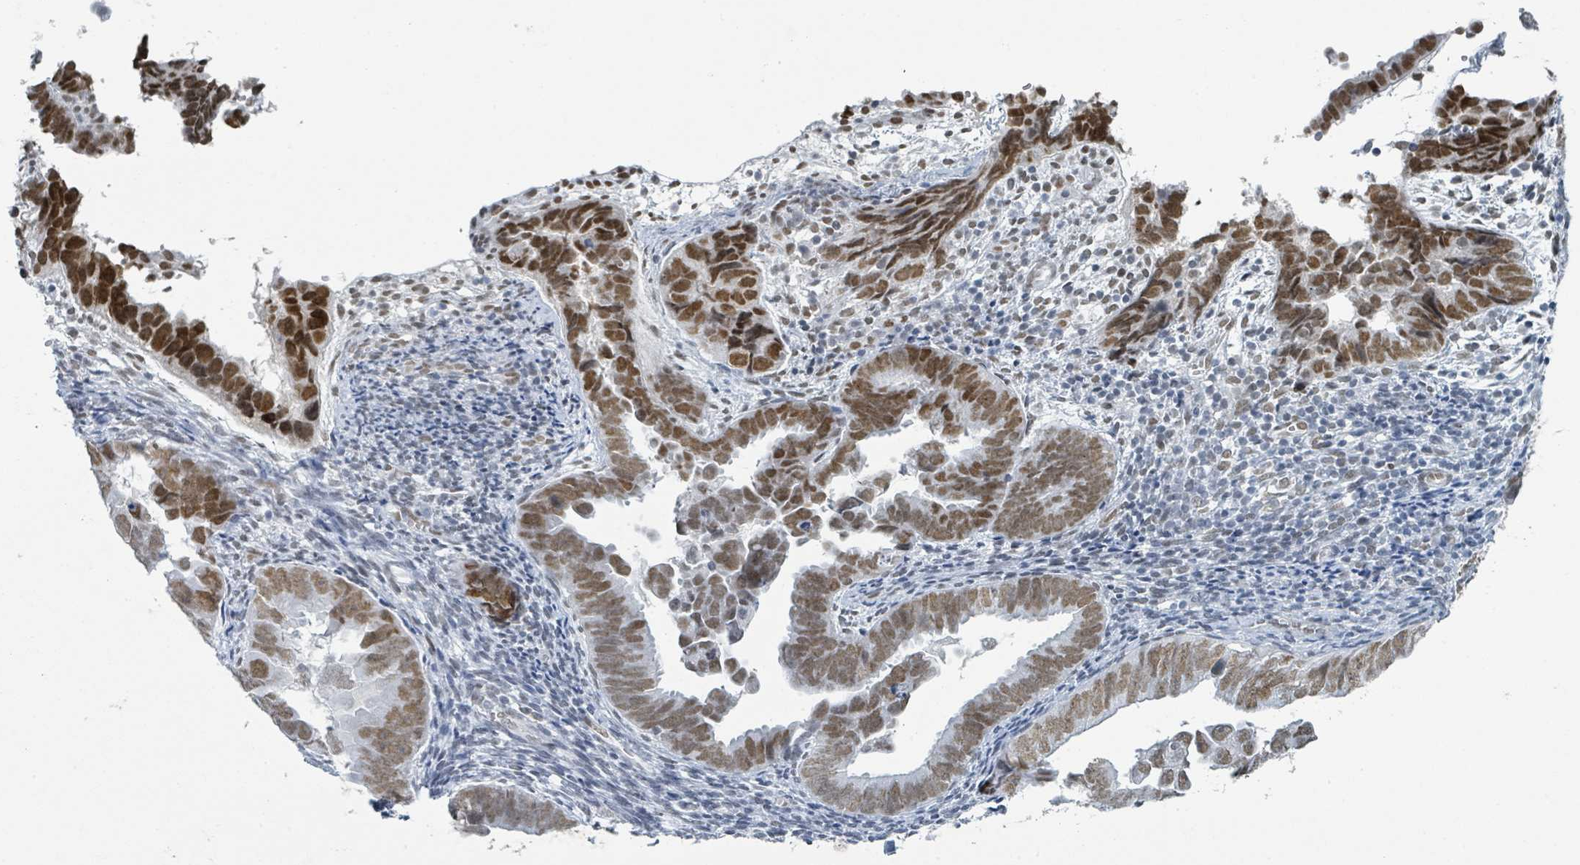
{"staining": {"intensity": "strong", "quantity": ">75%", "location": "nuclear"}, "tissue": "endometrial cancer", "cell_type": "Tumor cells", "image_type": "cancer", "snomed": [{"axis": "morphology", "description": "Adenocarcinoma, NOS"}, {"axis": "topography", "description": "Endometrium"}], "caption": "IHC of adenocarcinoma (endometrial) reveals high levels of strong nuclear staining in about >75% of tumor cells.", "gene": "EHMT2", "patient": {"sex": "female", "age": 75}}